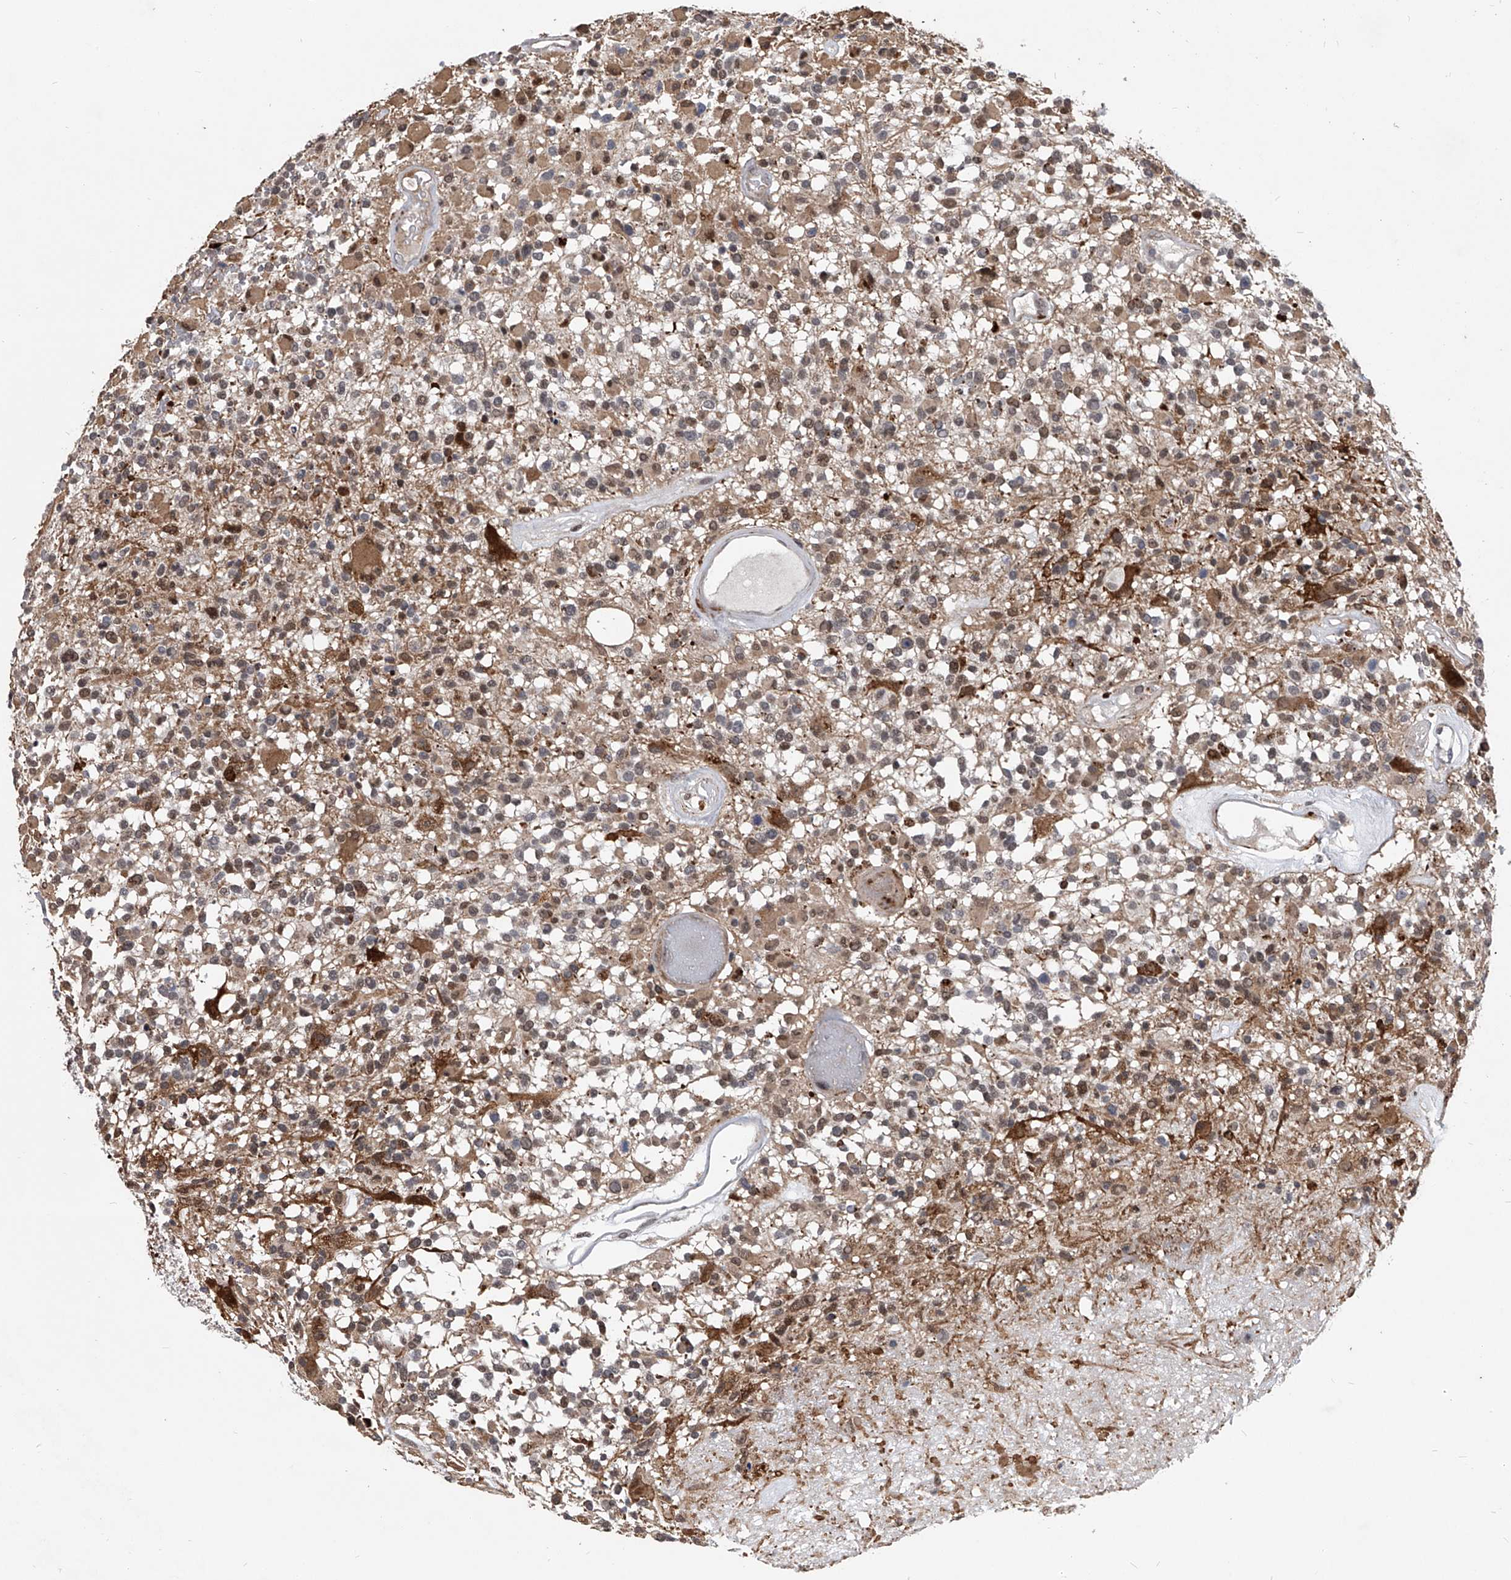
{"staining": {"intensity": "weak", "quantity": "25%-75%", "location": "cytoplasmic/membranous,nuclear"}, "tissue": "glioma", "cell_type": "Tumor cells", "image_type": "cancer", "snomed": [{"axis": "morphology", "description": "Glioma, malignant, High grade"}, {"axis": "morphology", "description": "Glioblastoma, NOS"}, {"axis": "topography", "description": "Brain"}], "caption": "Brown immunohistochemical staining in glioma reveals weak cytoplasmic/membranous and nuclear positivity in approximately 25%-75% of tumor cells. (Brightfield microscopy of DAB IHC at high magnification).", "gene": "CMTR1", "patient": {"sex": "male", "age": 60}}